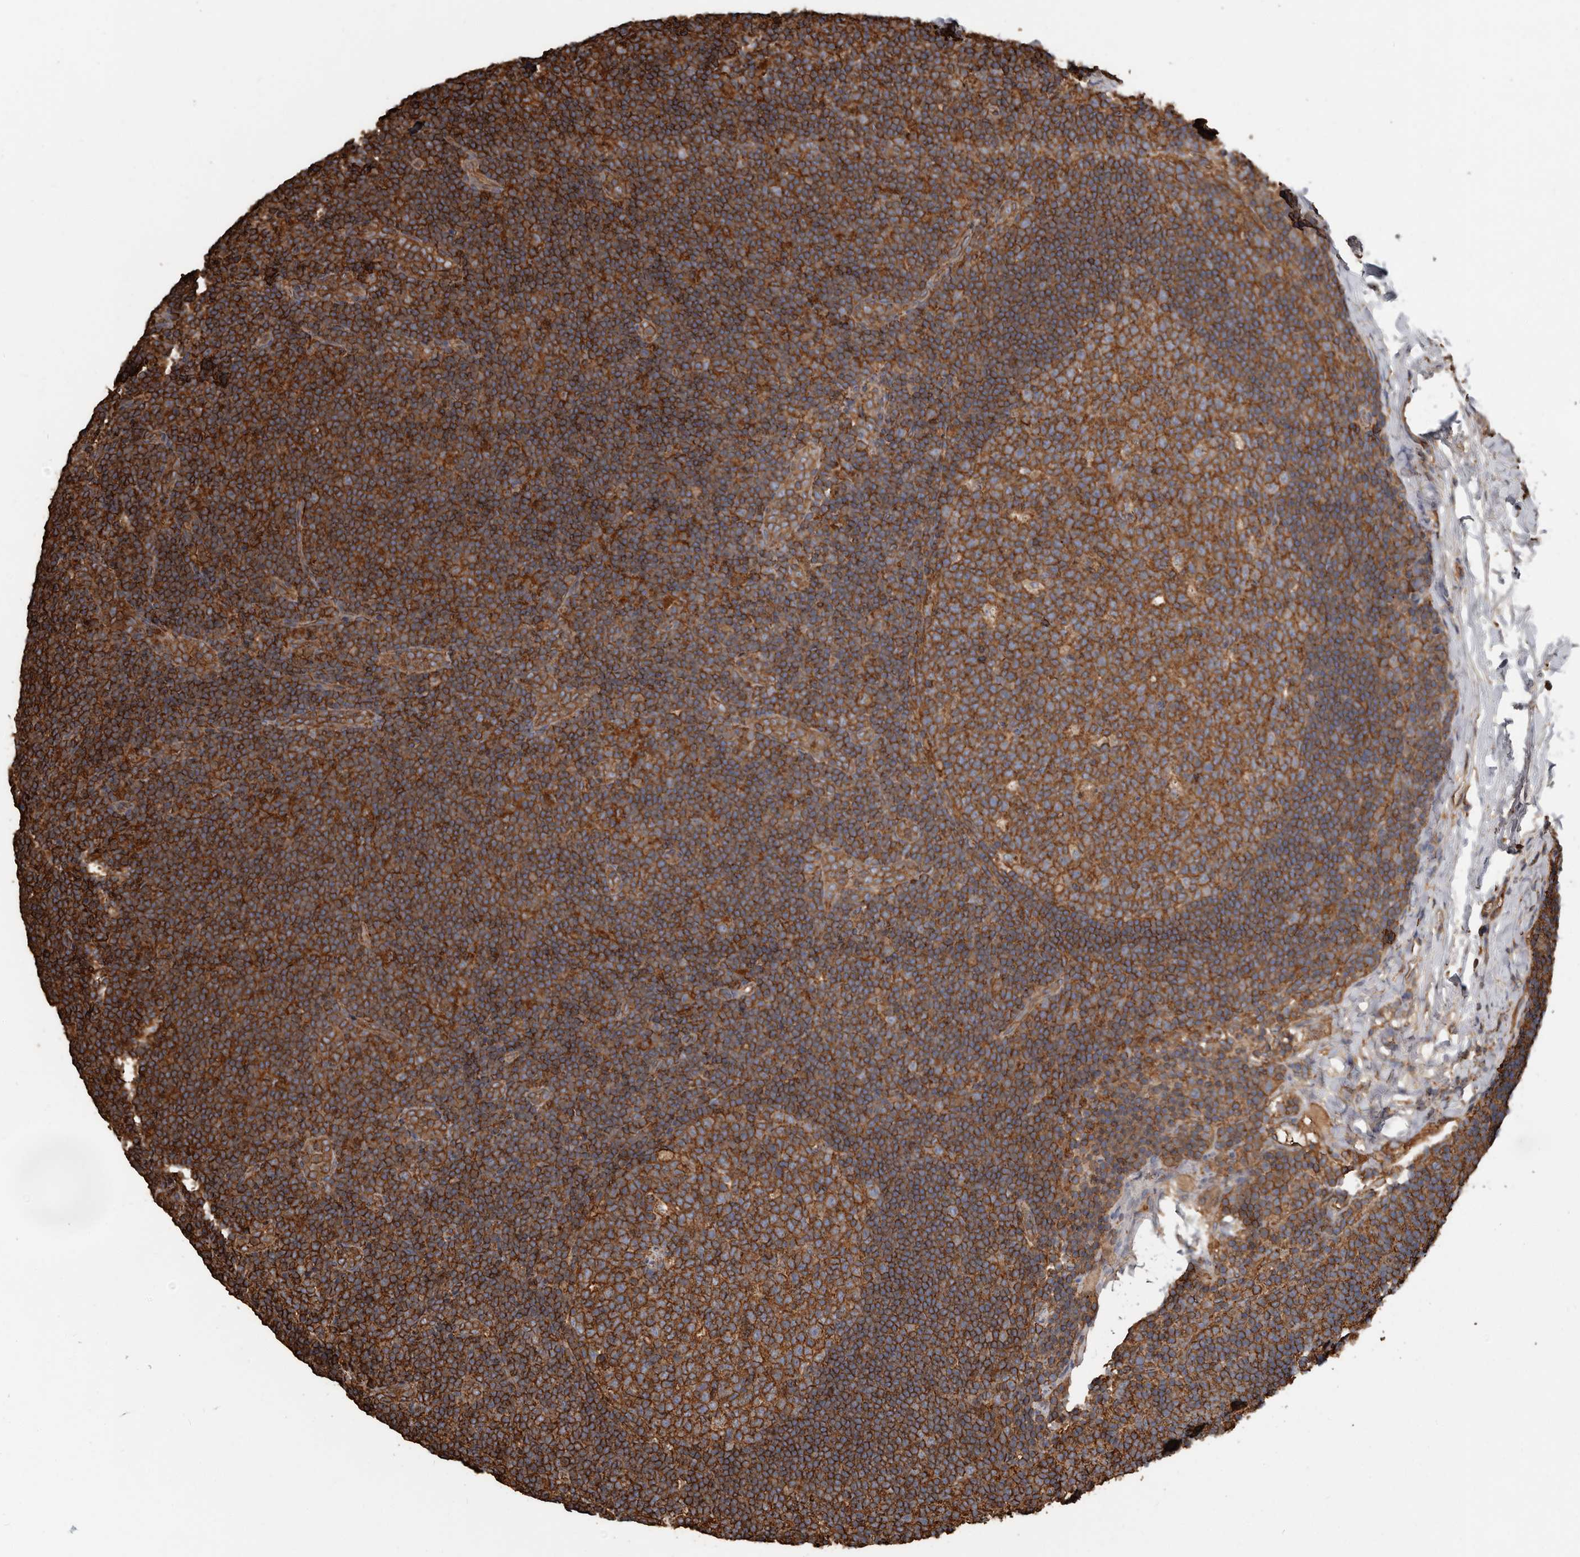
{"staining": {"intensity": "strong", "quantity": ">75%", "location": "cytoplasmic/membranous"}, "tissue": "lymph node", "cell_type": "Germinal center cells", "image_type": "normal", "snomed": [{"axis": "morphology", "description": "Normal tissue, NOS"}, {"axis": "topography", "description": "Lymph node"}], "caption": "High-magnification brightfield microscopy of normal lymph node stained with DAB (3,3'-diaminobenzidine) (brown) and counterstained with hematoxylin (blue). germinal center cells exhibit strong cytoplasmic/membranous staining is present in approximately>75% of cells.", "gene": "DENND6B", "patient": {"sex": "female", "age": 22}}